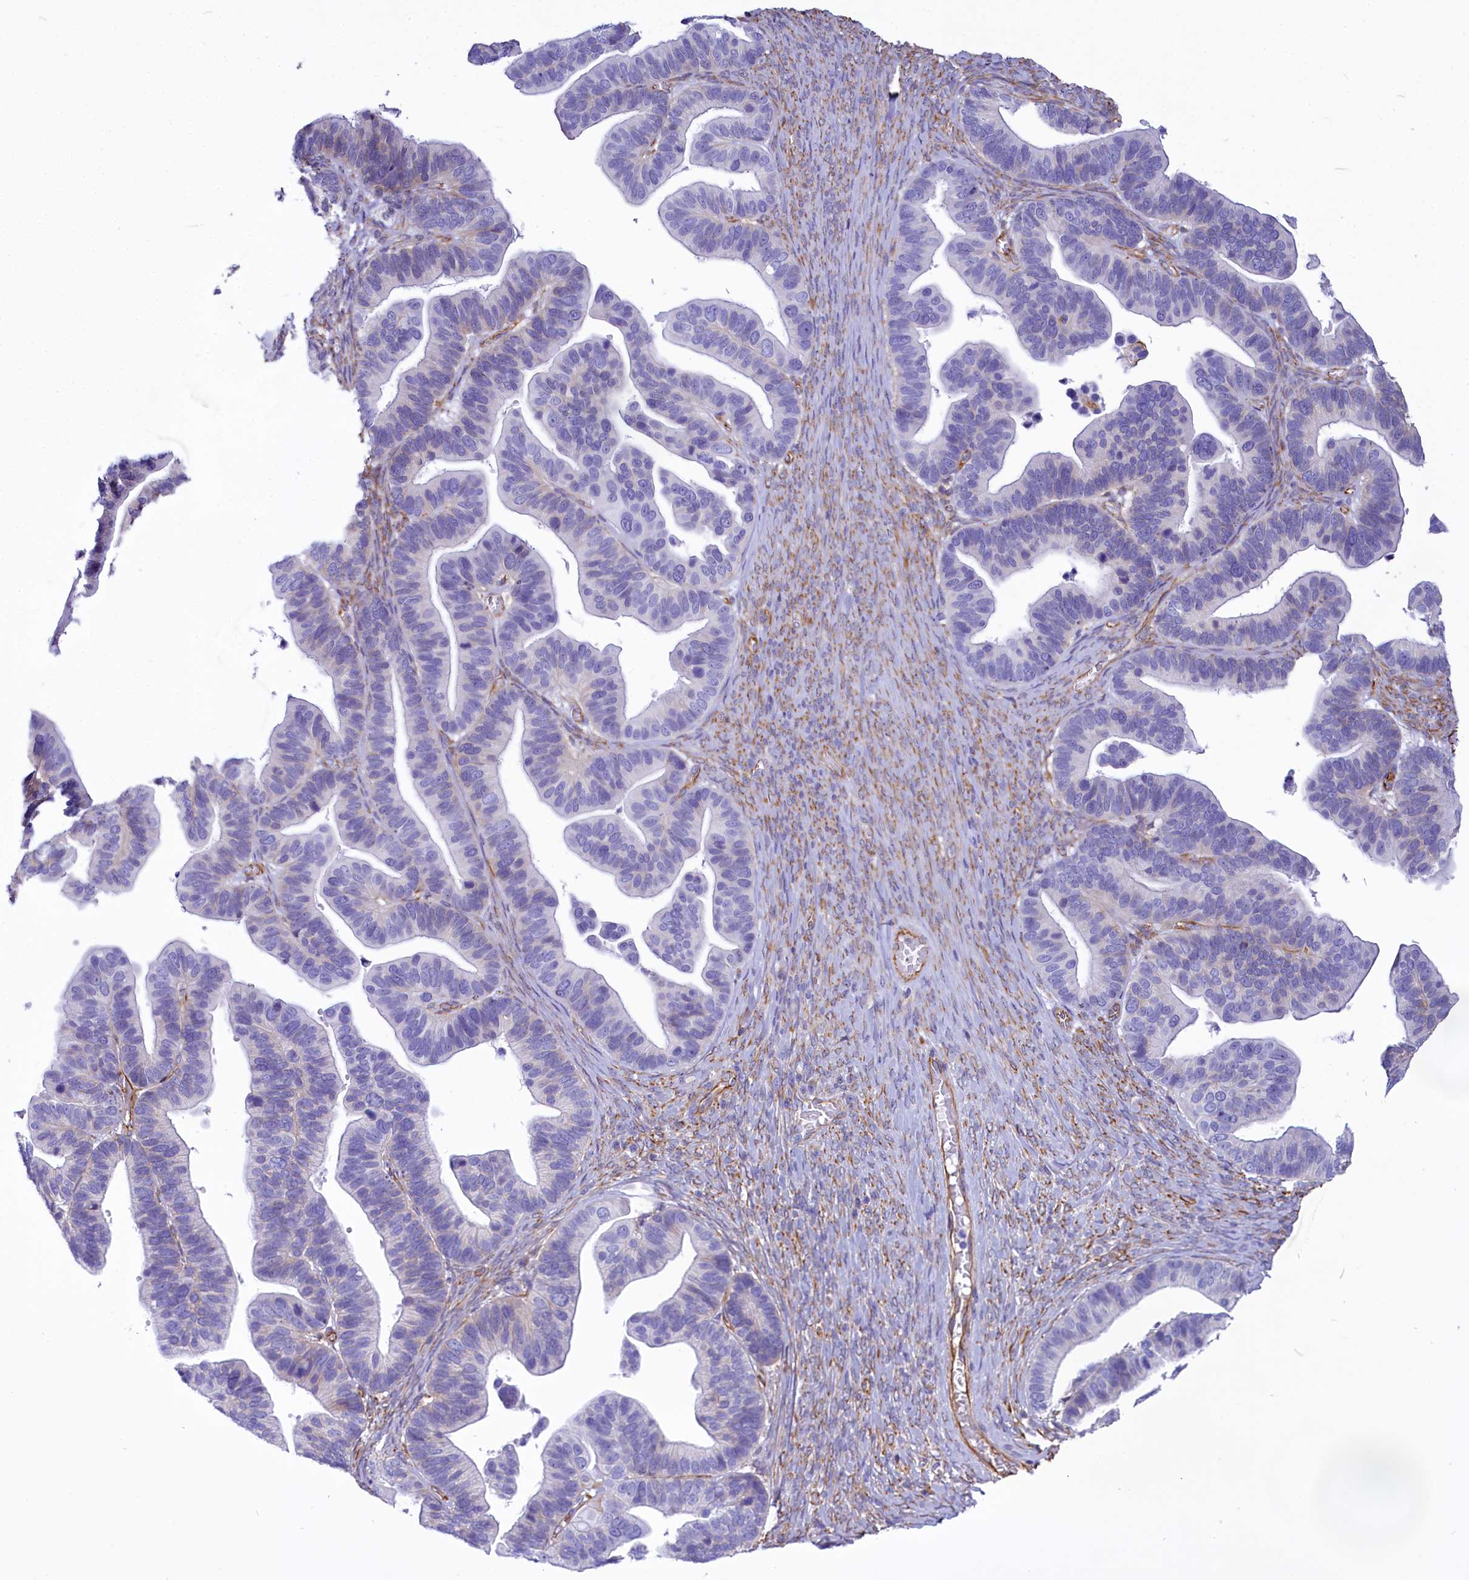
{"staining": {"intensity": "negative", "quantity": "none", "location": "none"}, "tissue": "ovarian cancer", "cell_type": "Tumor cells", "image_type": "cancer", "snomed": [{"axis": "morphology", "description": "Cystadenocarcinoma, serous, NOS"}, {"axis": "topography", "description": "Ovary"}], "caption": "The image reveals no significant positivity in tumor cells of ovarian serous cystadenocarcinoma. (DAB (3,3'-diaminobenzidine) immunohistochemistry, high magnification).", "gene": "CD99", "patient": {"sex": "female", "age": 56}}